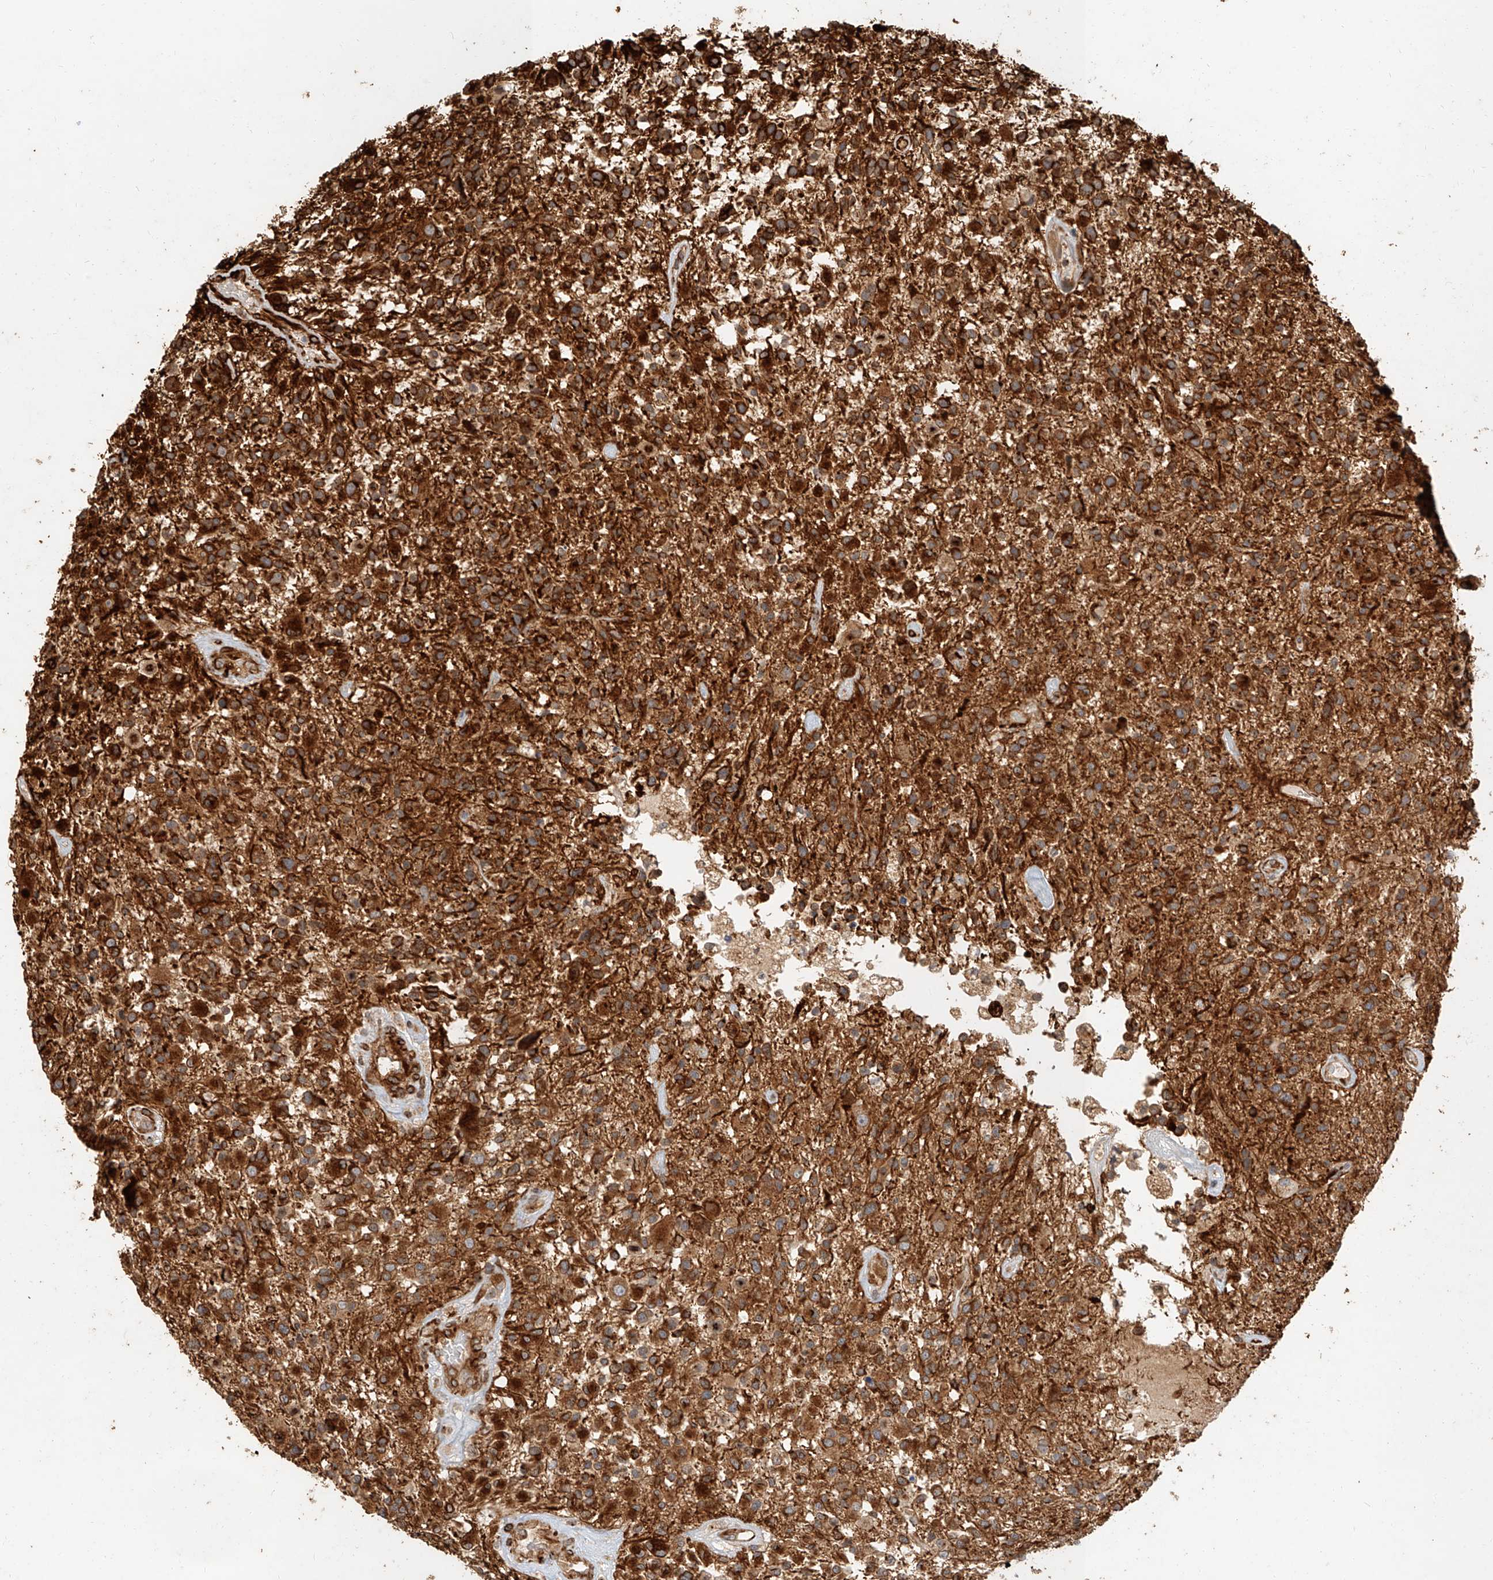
{"staining": {"intensity": "strong", "quantity": ">75%", "location": "cytoplasmic/membranous"}, "tissue": "glioma", "cell_type": "Tumor cells", "image_type": "cancer", "snomed": [{"axis": "morphology", "description": "Glioma, malignant, High grade"}, {"axis": "morphology", "description": "Glioblastoma, NOS"}, {"axis": "topography", "description": "Brain"}], "caption": "DAB (3,3'-diaminobenzidine) immunohistochemical staining of glioma exhibits strong cytoplasmic/membranous protein expression in about >75% of tumor cells. (Brightfield microscopy of DAB IHC at high magnification).", "gene": "NAP1L1", "patient": {"sex": "male", "age": 60}}